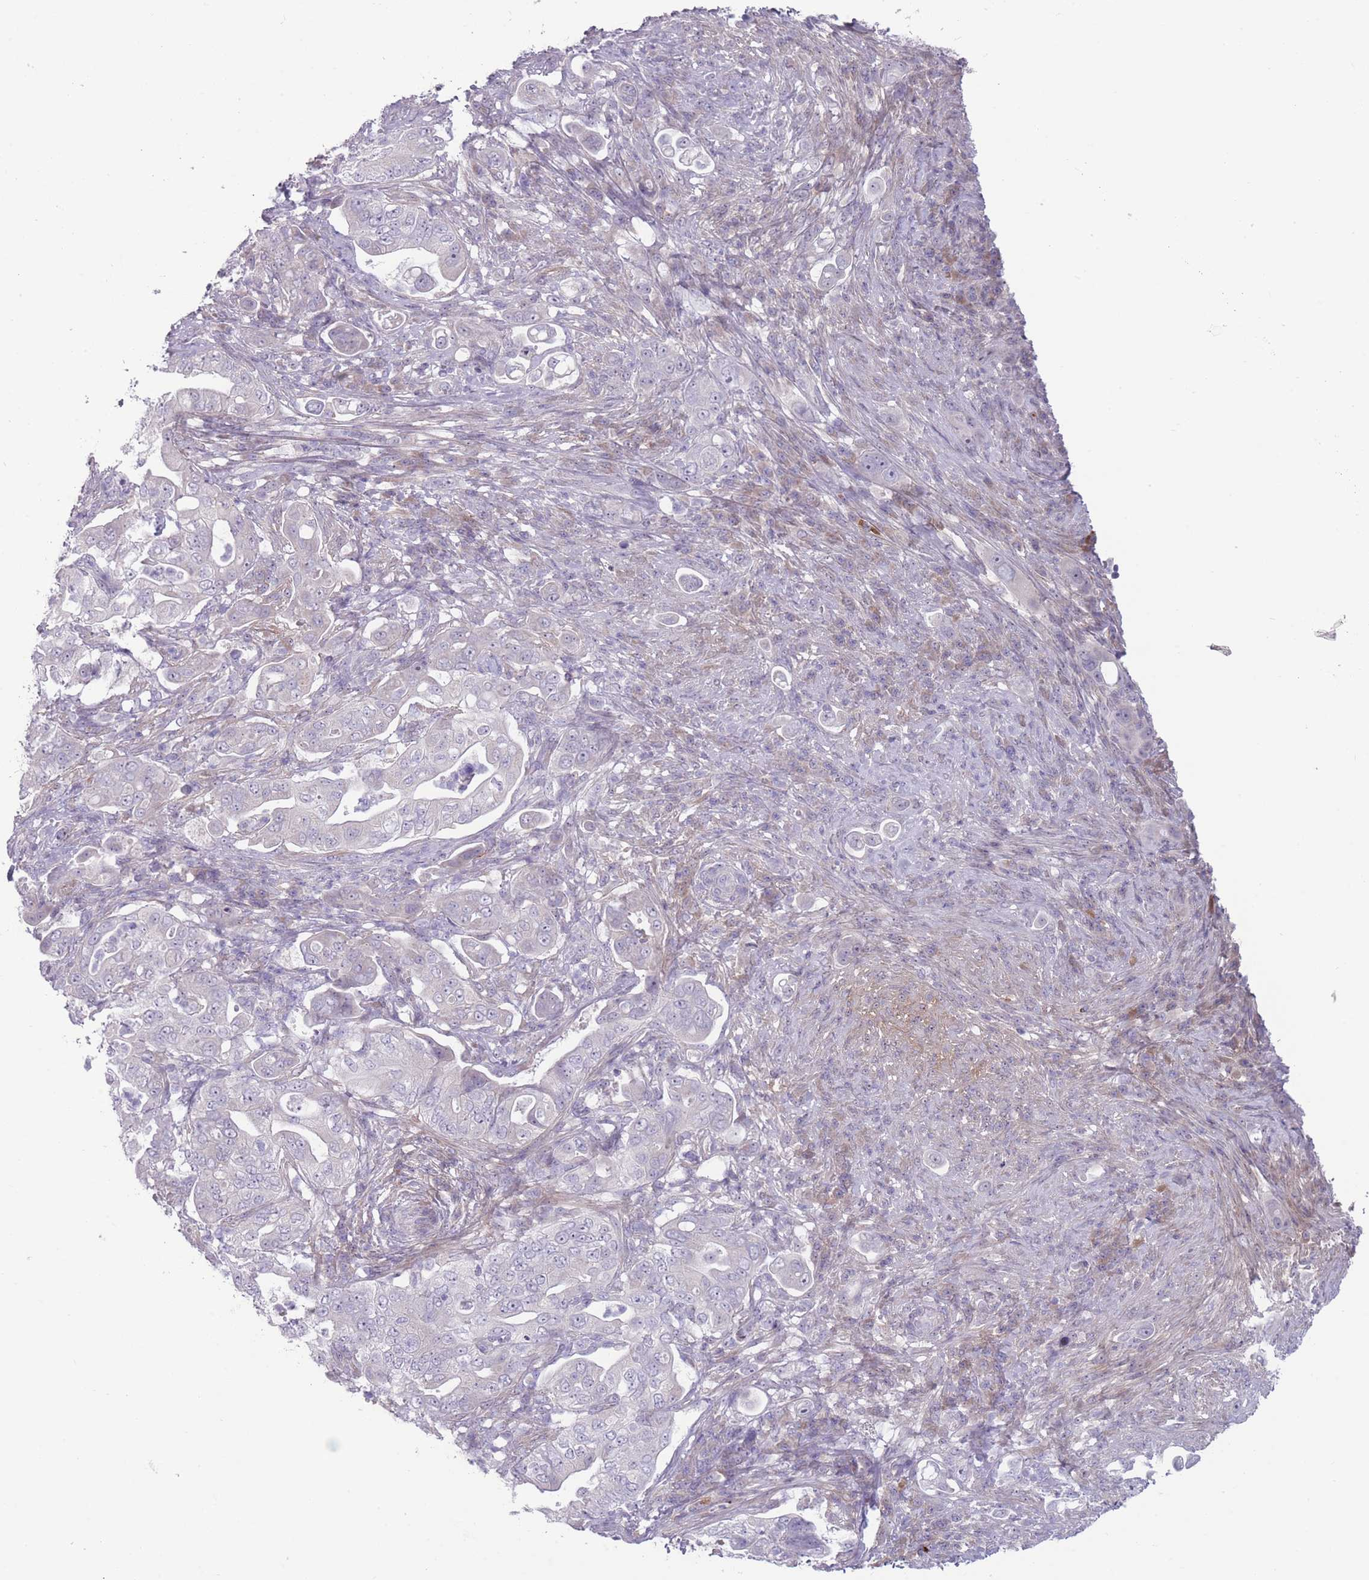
{"staining": {"intensity": "negative", "quantity": "none", "location": "none"}, "tissue": "pancreatic cancer", "cell_type": "Tumor cells", "image_type": "cancer", "snomed": [{"axis": "morphology", "description": "Normal tissue, NOS"}, {"axis": "morphology", "description": "Adenocarcinoma, NOS"}, {"axis": "topography", "description": "Lymph node"}, {"axis": "topography", "description": "Pancreas"}], "caption": "Image shows no significant protein staining in tumor cells of adenocarcinoma (pancreatic). (Immunohistochemistry, brightfield microscopy, high magnification).", "gene": "PAIP2B", "patient": {"sex": "female", "age": 67}}